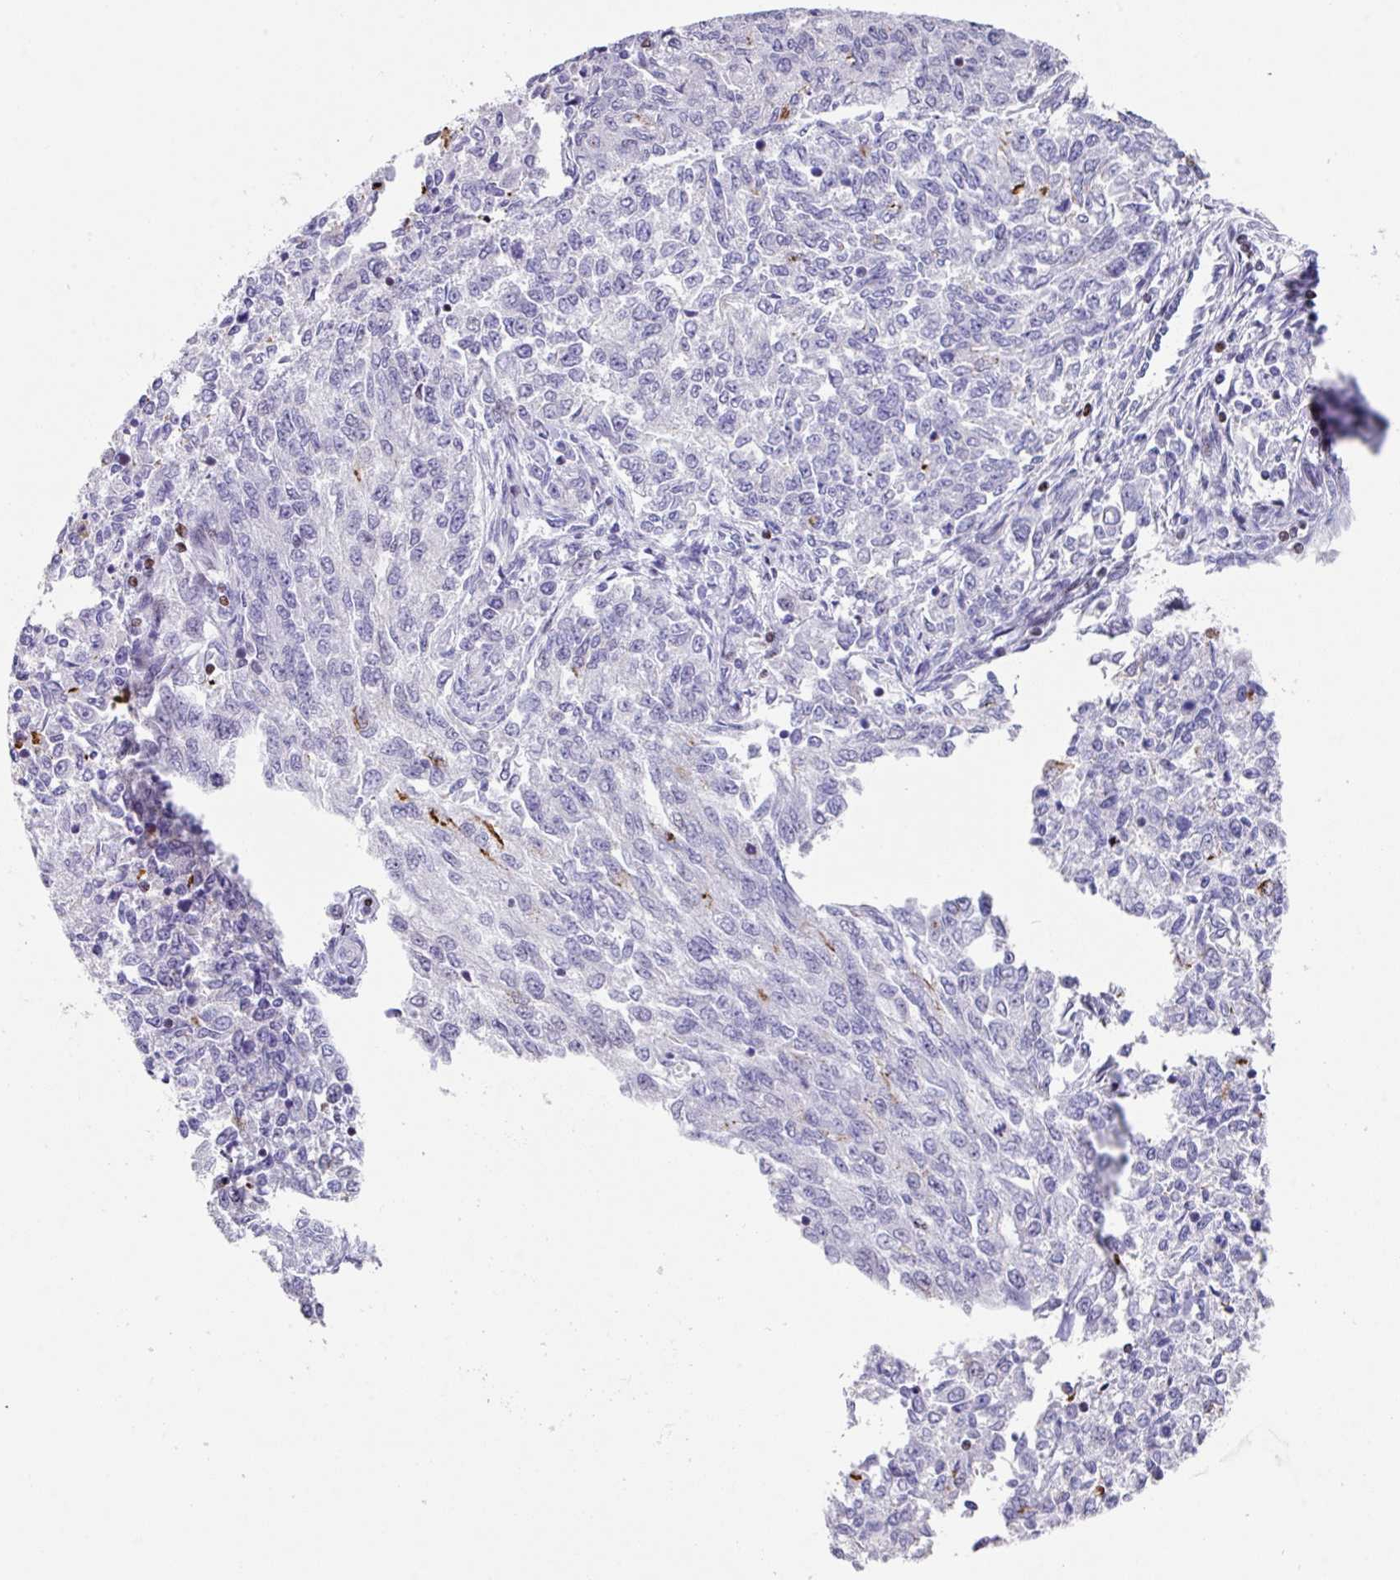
{"staining": {"intensity": "negative", "quantity": "none", "location": "none"}, "tissue": "endometrial cancer", "cell_type": "Tumor cells", "image_type": "cancer", "snomed": [{"axis": "morphology", "description": "Adenocarcinoma, NOS"}, {"axis": "topography", "description": "Endometrium"}], "caption": "IHC histopathology image of endometrial adenocarcinoma stained for a protein (brown), which displays no staining in tumor cells. (Immunohistochemistry, brightfield microscopy, high magnification).", "gene": "TCF3", "patient": {"sex": "female", "age": 50}}